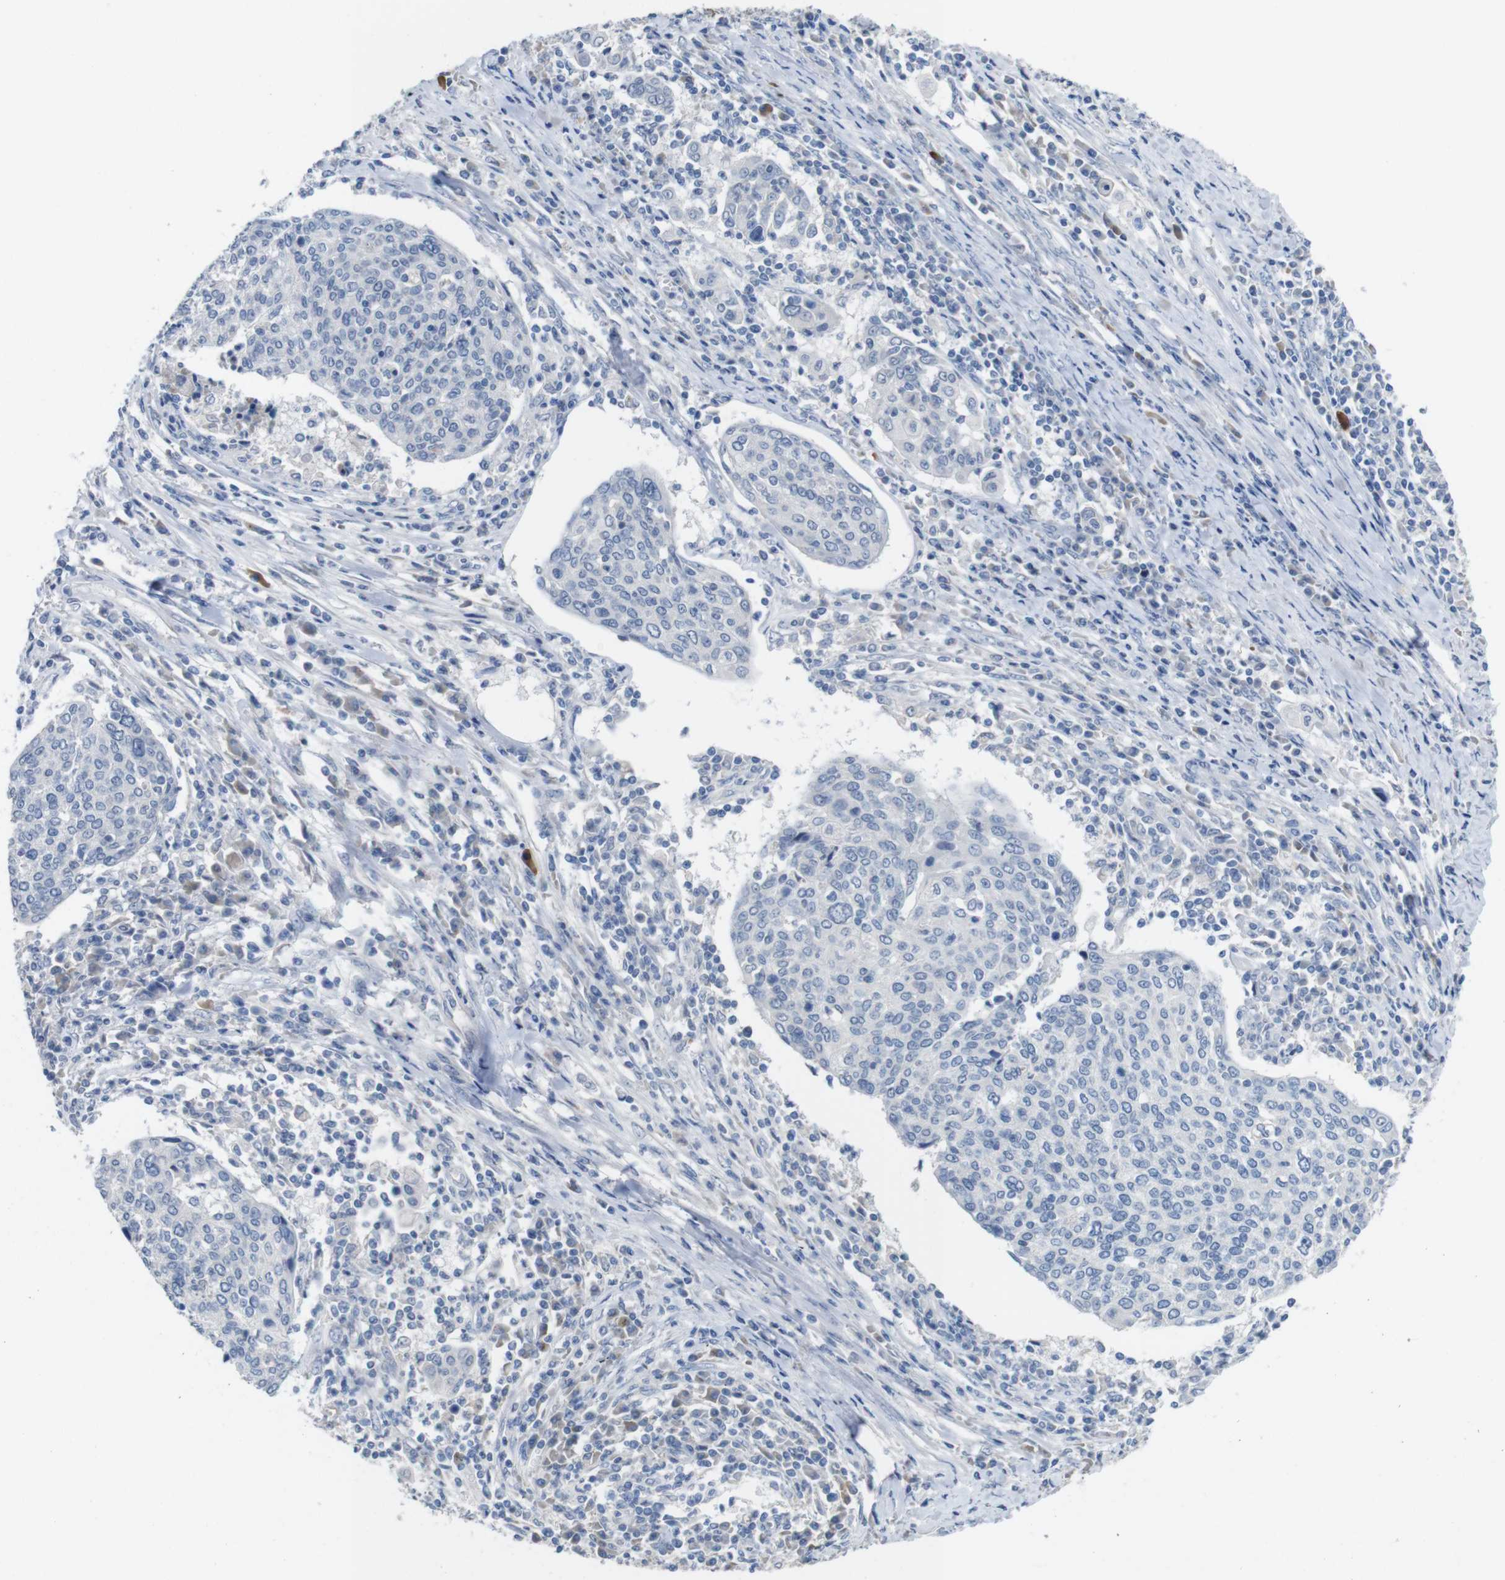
{"staining": {"intensity": "negative", "quantity": "none", "location": "none"}, "tissue": "cervical cancer", "cell_type": "Tumor cells", "image_type": "cancer", "snomed": [{"axis": "morphology", "description": "Squamous cell carcinoma, NOS"}, {"axis": "topography", "description": "Cervix"}], "caption": "Tumor cells show no significant protein positivity in cervical cancer (squamous cell carcinoma).", "gene": "SLC2A8", "patient": {"sex": "female", "age": 40}}